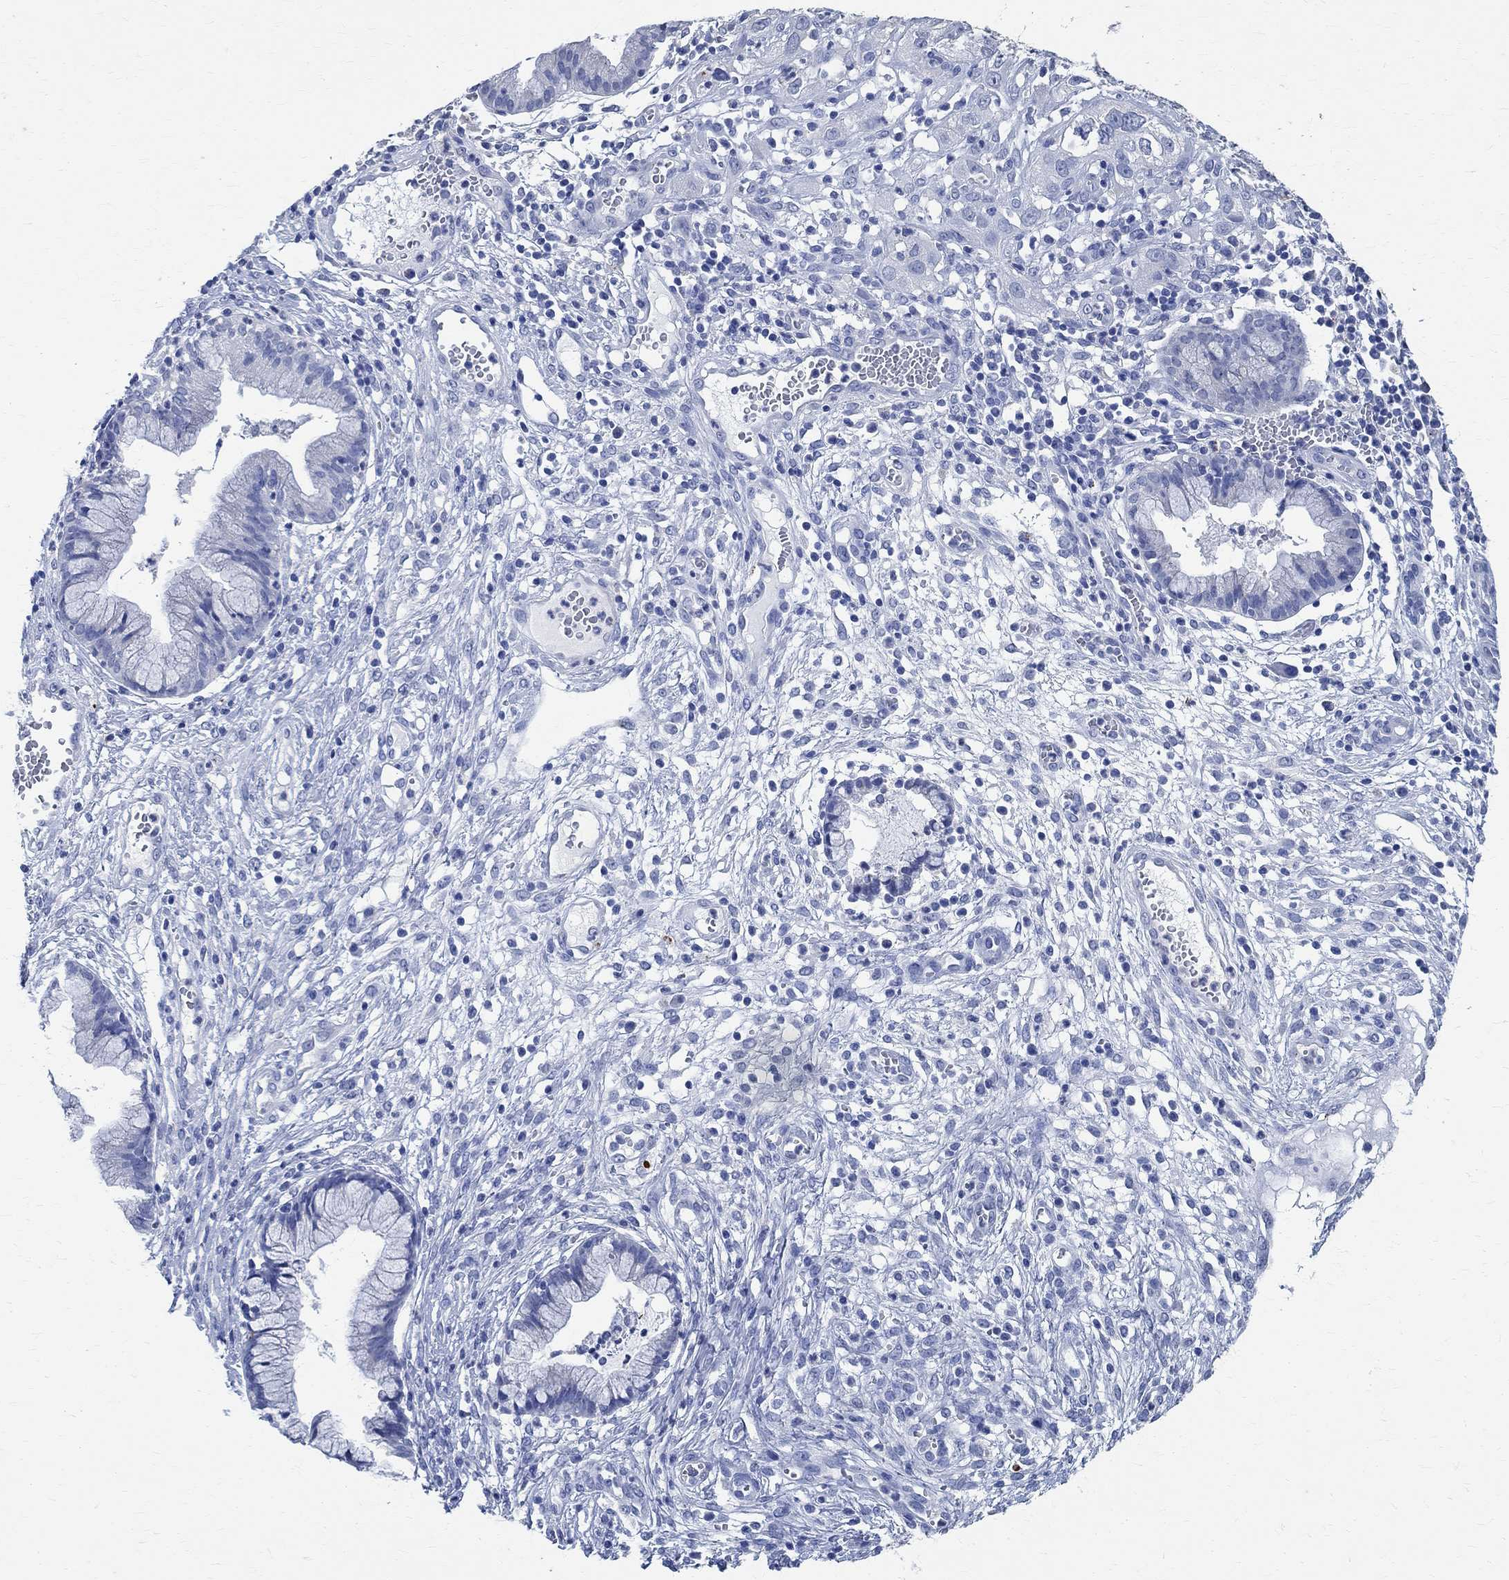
{"staining": {"intensity": "negative", "quantity": "none", "location": "none"}, "tissue": "cervical cancer", "cell_type": "Tumor cells", "image_type": "cancer", "snomed": [{"axis": "morphology", "description": "Squamous cell carcinoma, NOS"}, {"axis": "topography", "description": "Cervix"}], "caption": "This is an immunohistochemistry (IHC) photomicrograph of human cervical cancer. There is no positivity in tumor cells.", "gene": "TMEM221", "patient": {"sex": "female", "age": 32}}